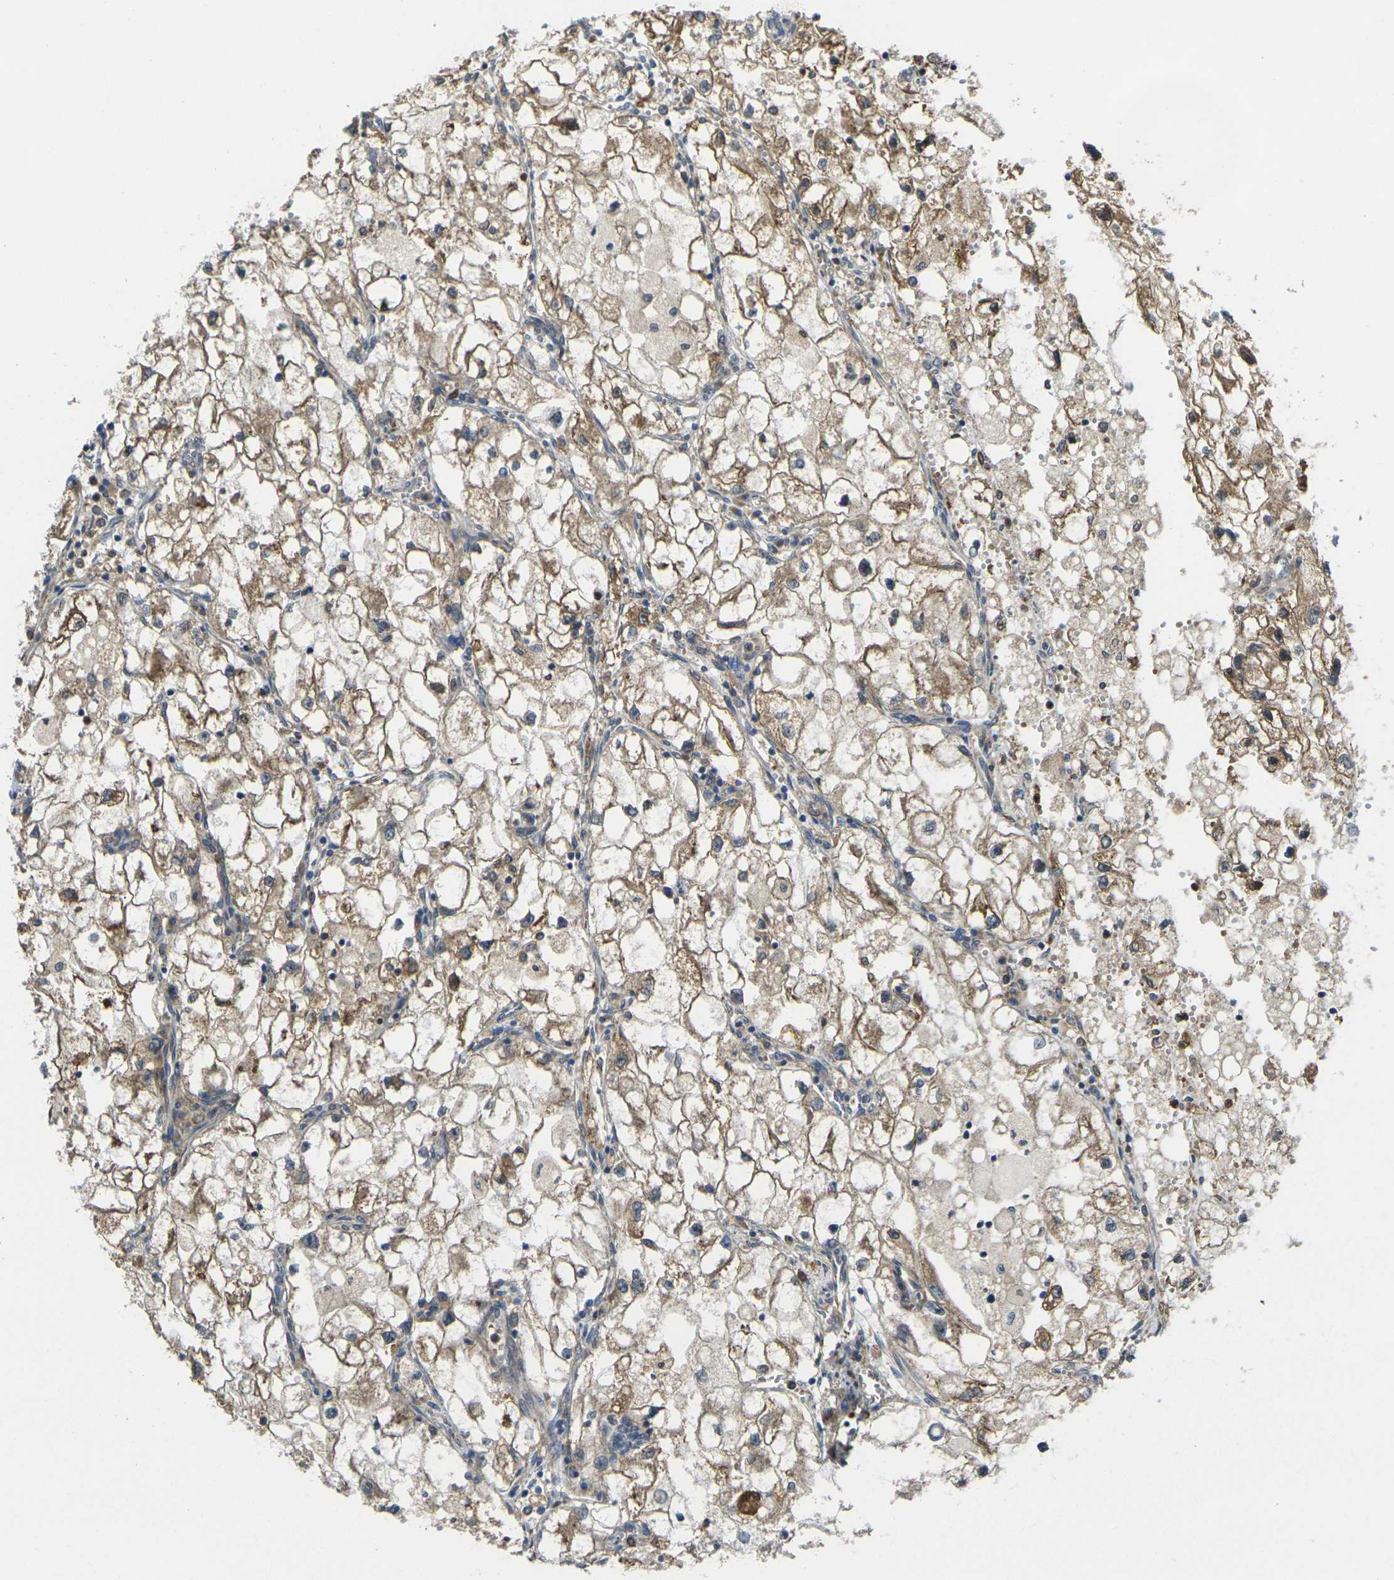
{"staining": {"intensity": "moderate", "quantity": ">75%", "location": "cytoplasmic/membranous"}, "tissue": "renal cancer", "cell_type": "Tumor cells", "image_type": "cancer", "snomed": [{"axis": "morphology", "description": "Adenocarcinoma, NOS"}, {"axis": "topography", "description": "Kidney"}], "caption": "A photomicrograph of adenocarcinoma (renal) stained for a protein exhibits moderate cytoplasmic/membranous brown staining in tumor cells. (Stains: DAB (3,3'-diaminobenzidine) in brown, nuclei in blue, Microscopy: brightfield microscopy at high magnification).", "gene": "FZD1", "patient": {"sex": "female", "age": 70}}